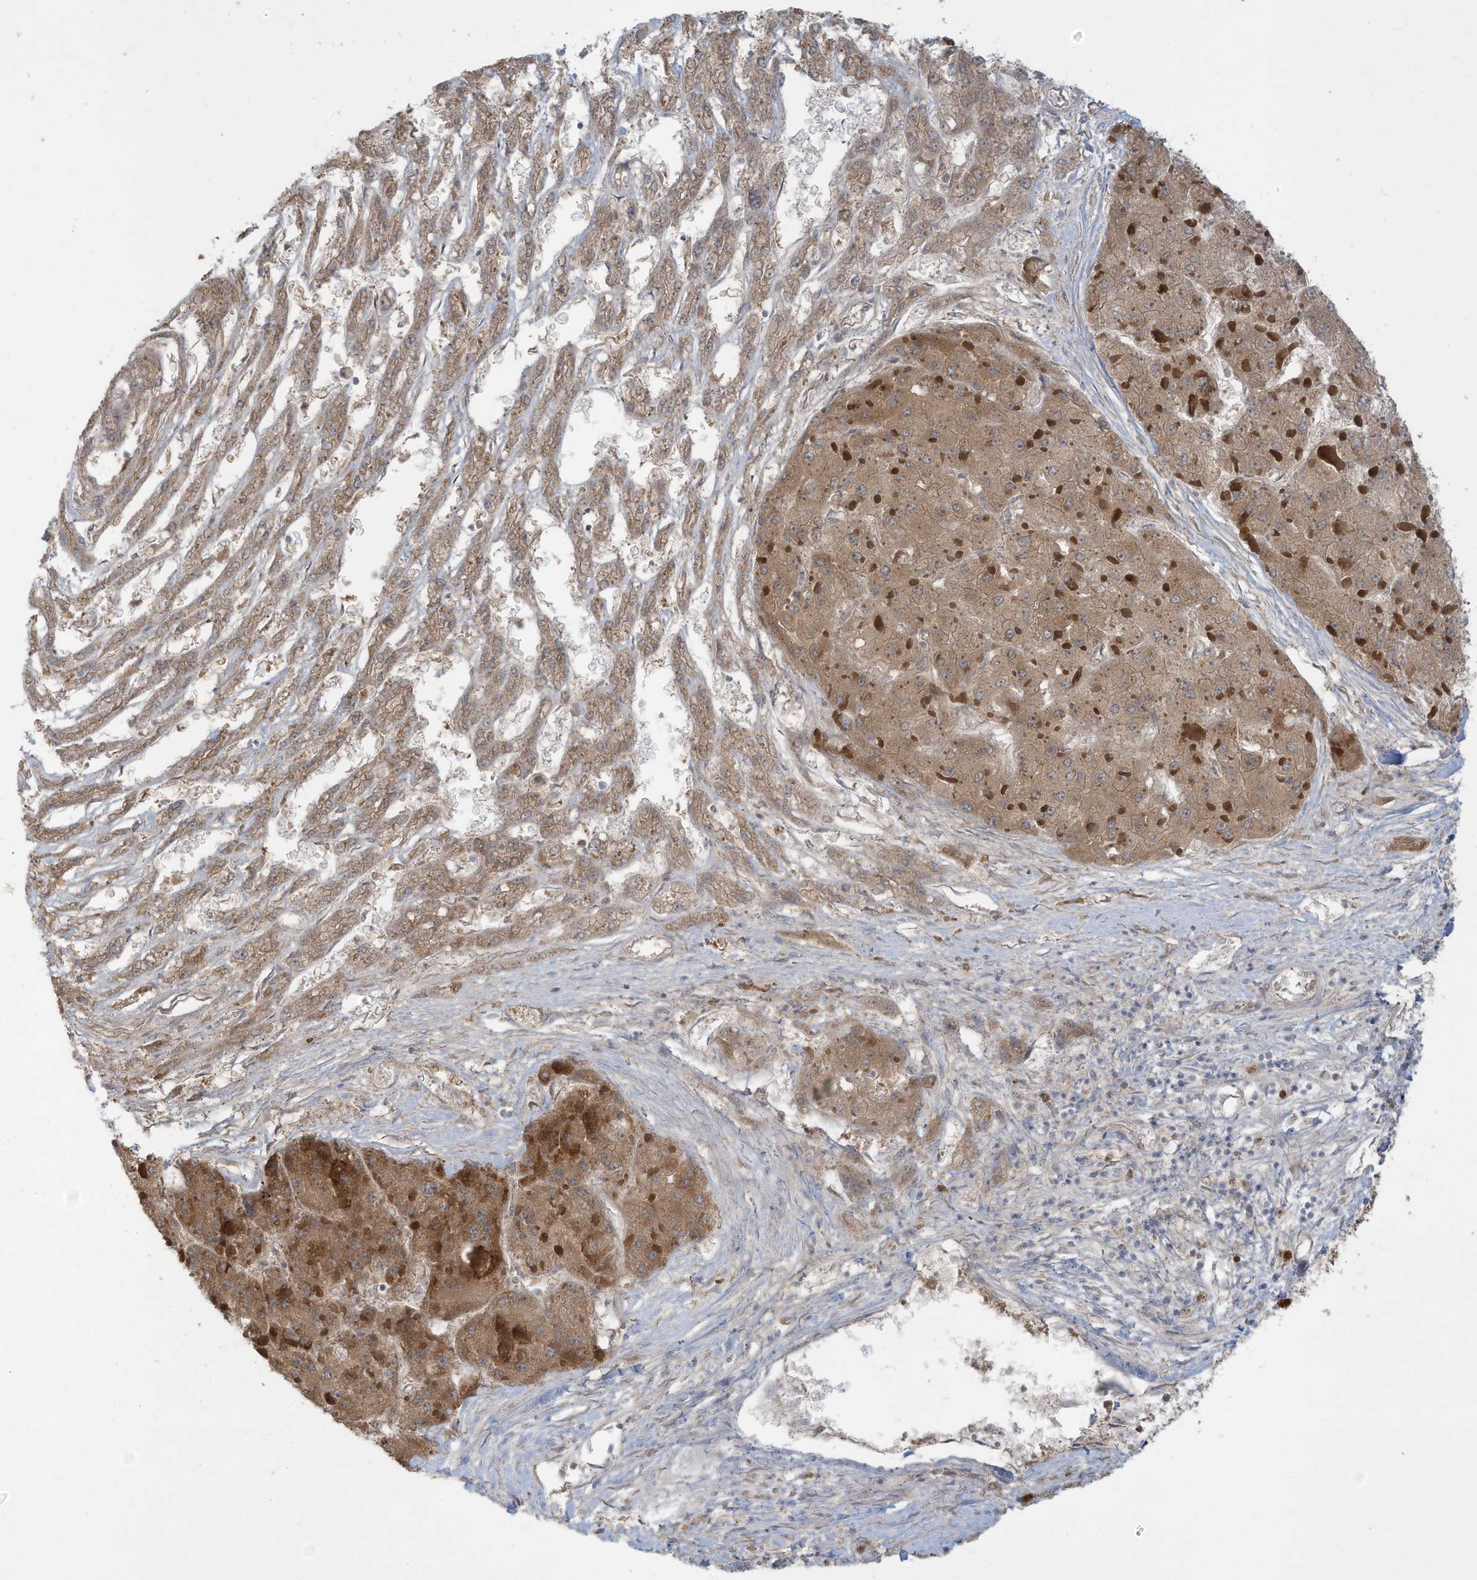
{"staining": {"intensity": "moderate", "quantity": ">75%", "location": "cytoplasmic/membranous"}, "tissue": "liver cancer", "cell_type": "Tumor cells", "image_type": "cancer", "snomed": [{"axis": "morphology", "description": "Carcinoma, Hepatocellular, NOS"}, {"axis": "topography", "description": "Liver"}], "caption": "Immunohistochemical staining of liver cancer exhibits moderate cytoplasmic/membranous protein expression in approximately >75% of tumor cells.", "gene": "MAGIX", "patient": {"sex": "female", "age": 73}}